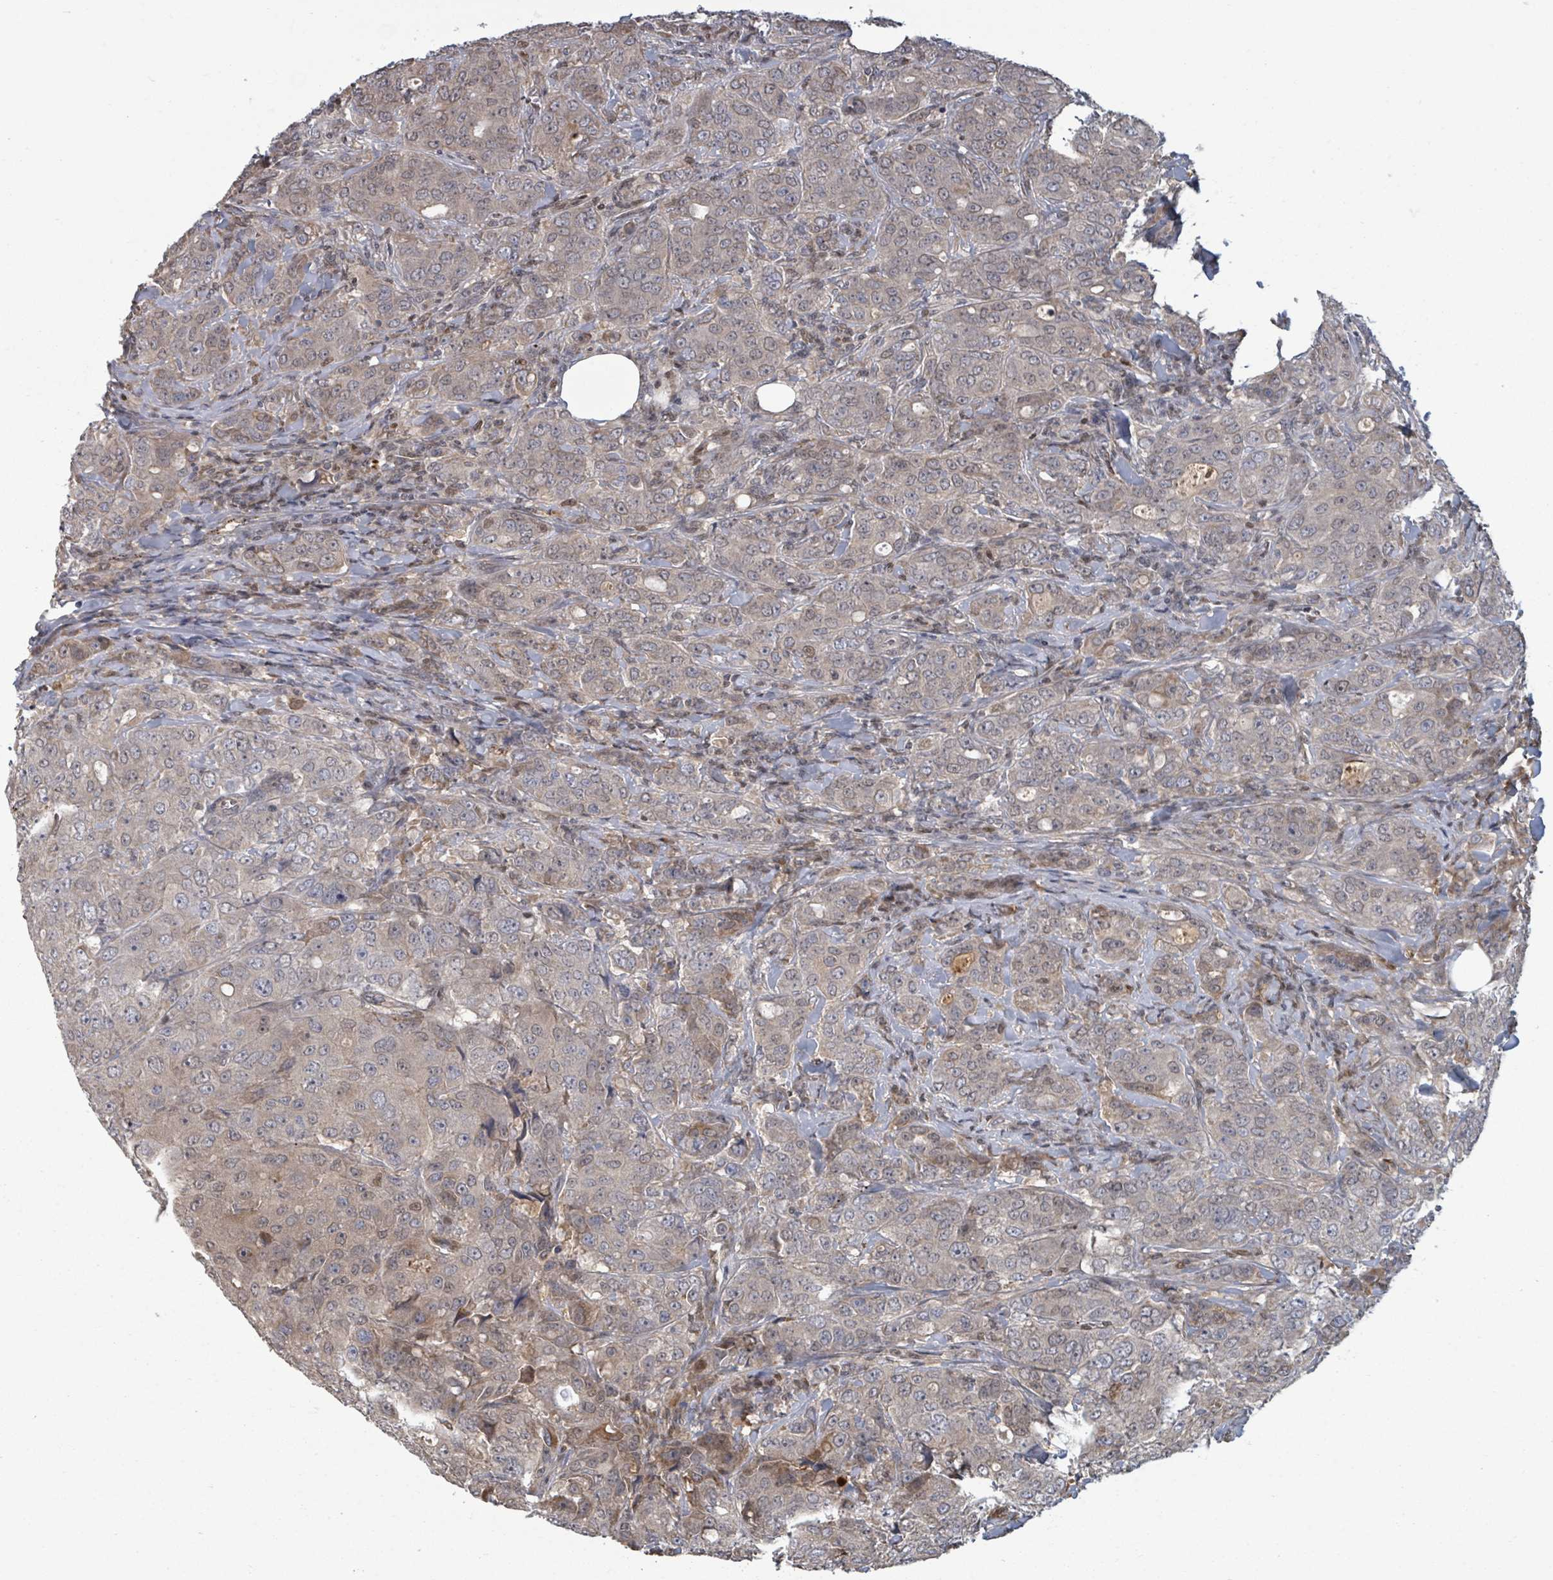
{"staining": {"intensity": "weak", "quantity": "25%-75%", "location": "cytoplasmic/membranous"}, "tissue": "breast cancer", "cell_type": "Tumor cells", "image_type": "cancer", "snomed": [{"axis": "morphology", "description": "Duct carcinoma"}, {"axis": "topography", "description": "Breast"}], "caption": "Weak cytoplasmic/membranous expression for a protein is seen in approximately 25%-75% of tumor cells of breast cancer using immunohistochemistry.", "gene": "GABBR1", "patient": {"sex": "female", "age": 43}}